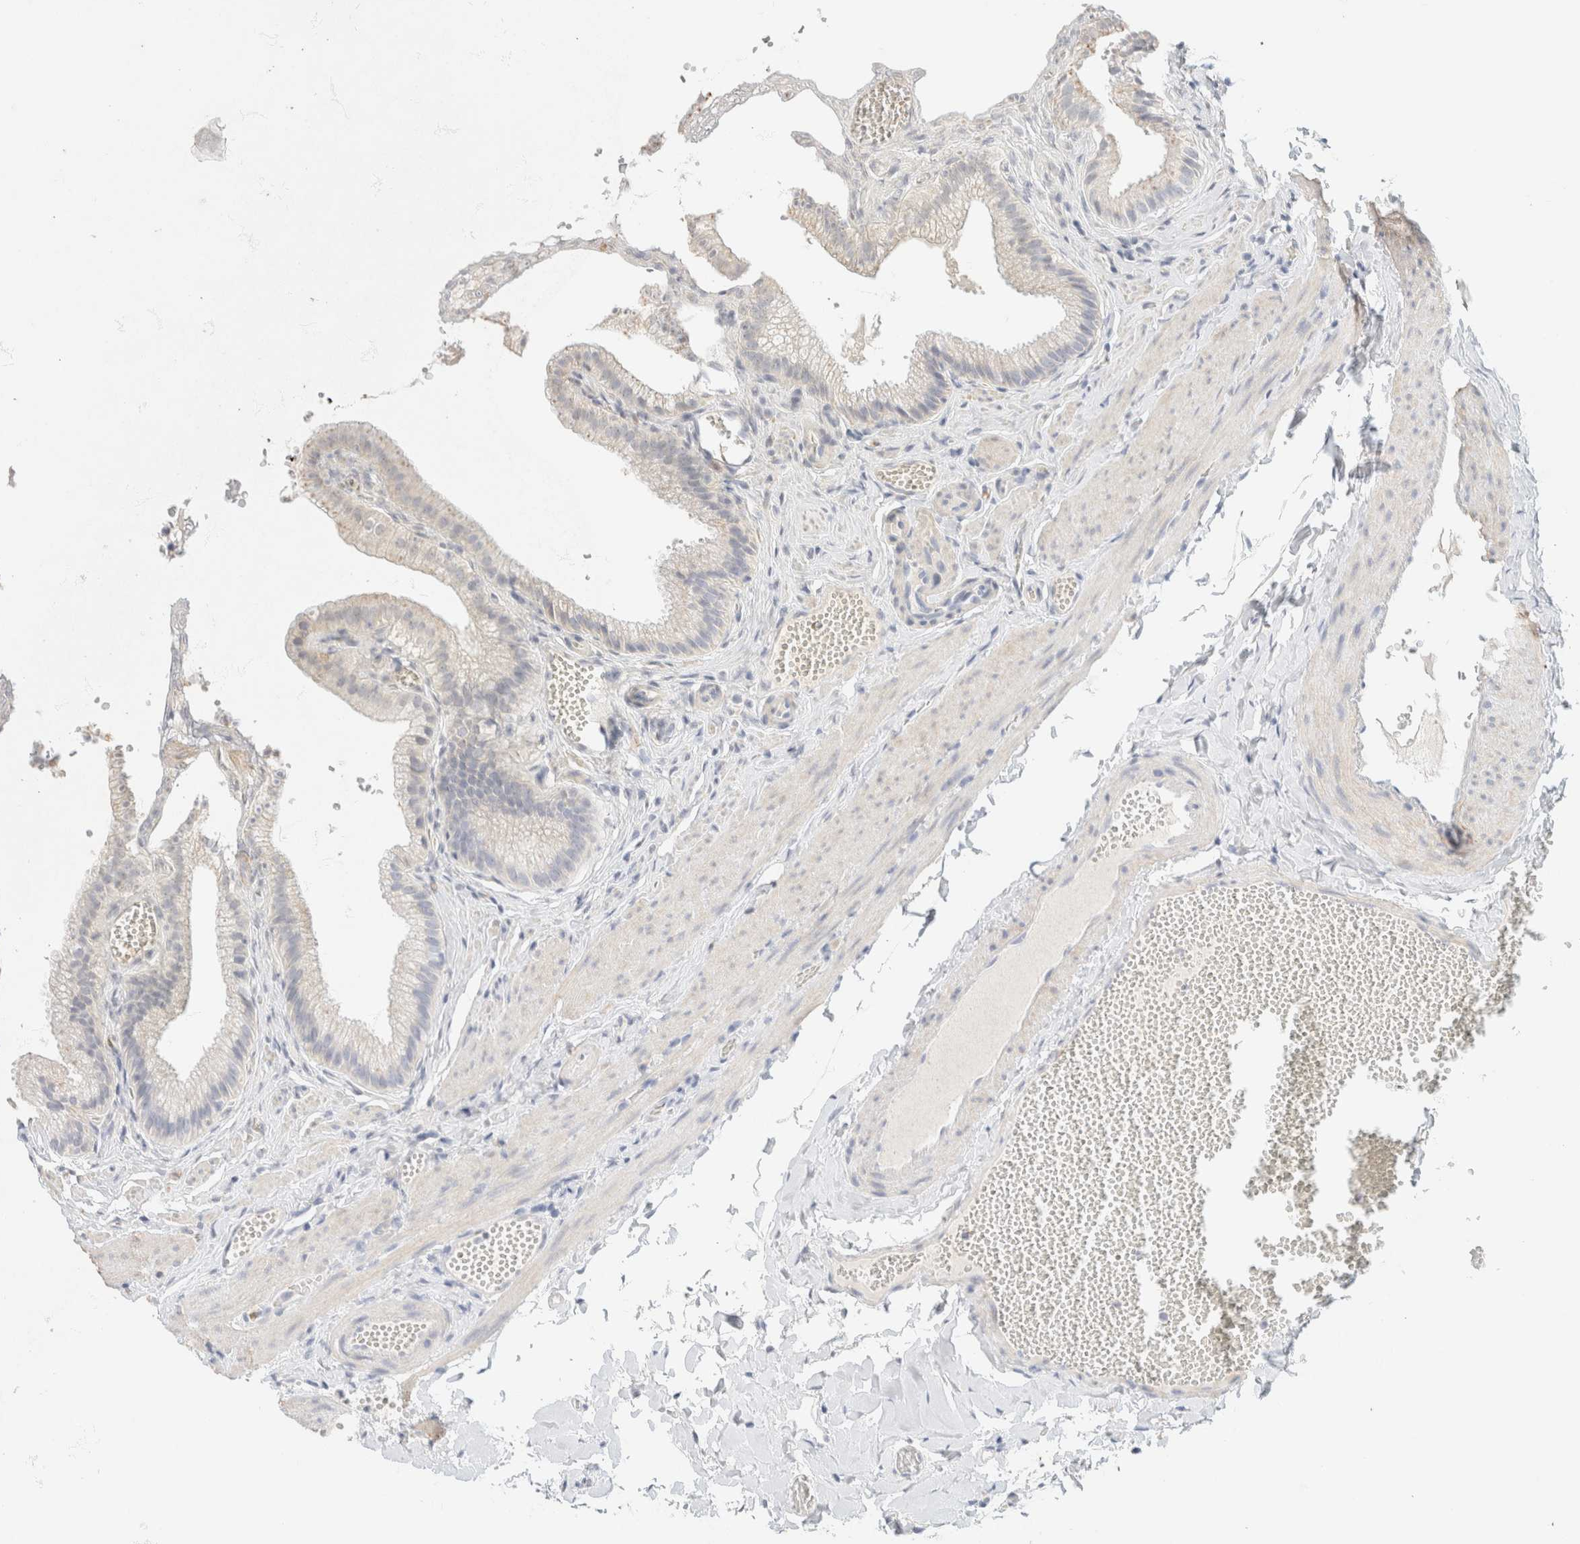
{"staining": {"intensity": "moderate", "quantity": "<25%", "location": "cytoplasmic/membranous"}, "tissue": "gallbladder", "cell_type": "Glandular cells", "image_type": "normal", "snomed": [{"axis": "morphology", "description": "Normal tissue, NOS"}, {"axis": "topography", "description": "Gallbladder"}], "caption": "Immunohistochemical staining of unremarkable human gallbladder displays low levels of moderate cytoplasmic/membranous positivity in approximately <25% of glandular cells.", "gene": "CA12", "patient": {"sex": "male", "age": 38}}